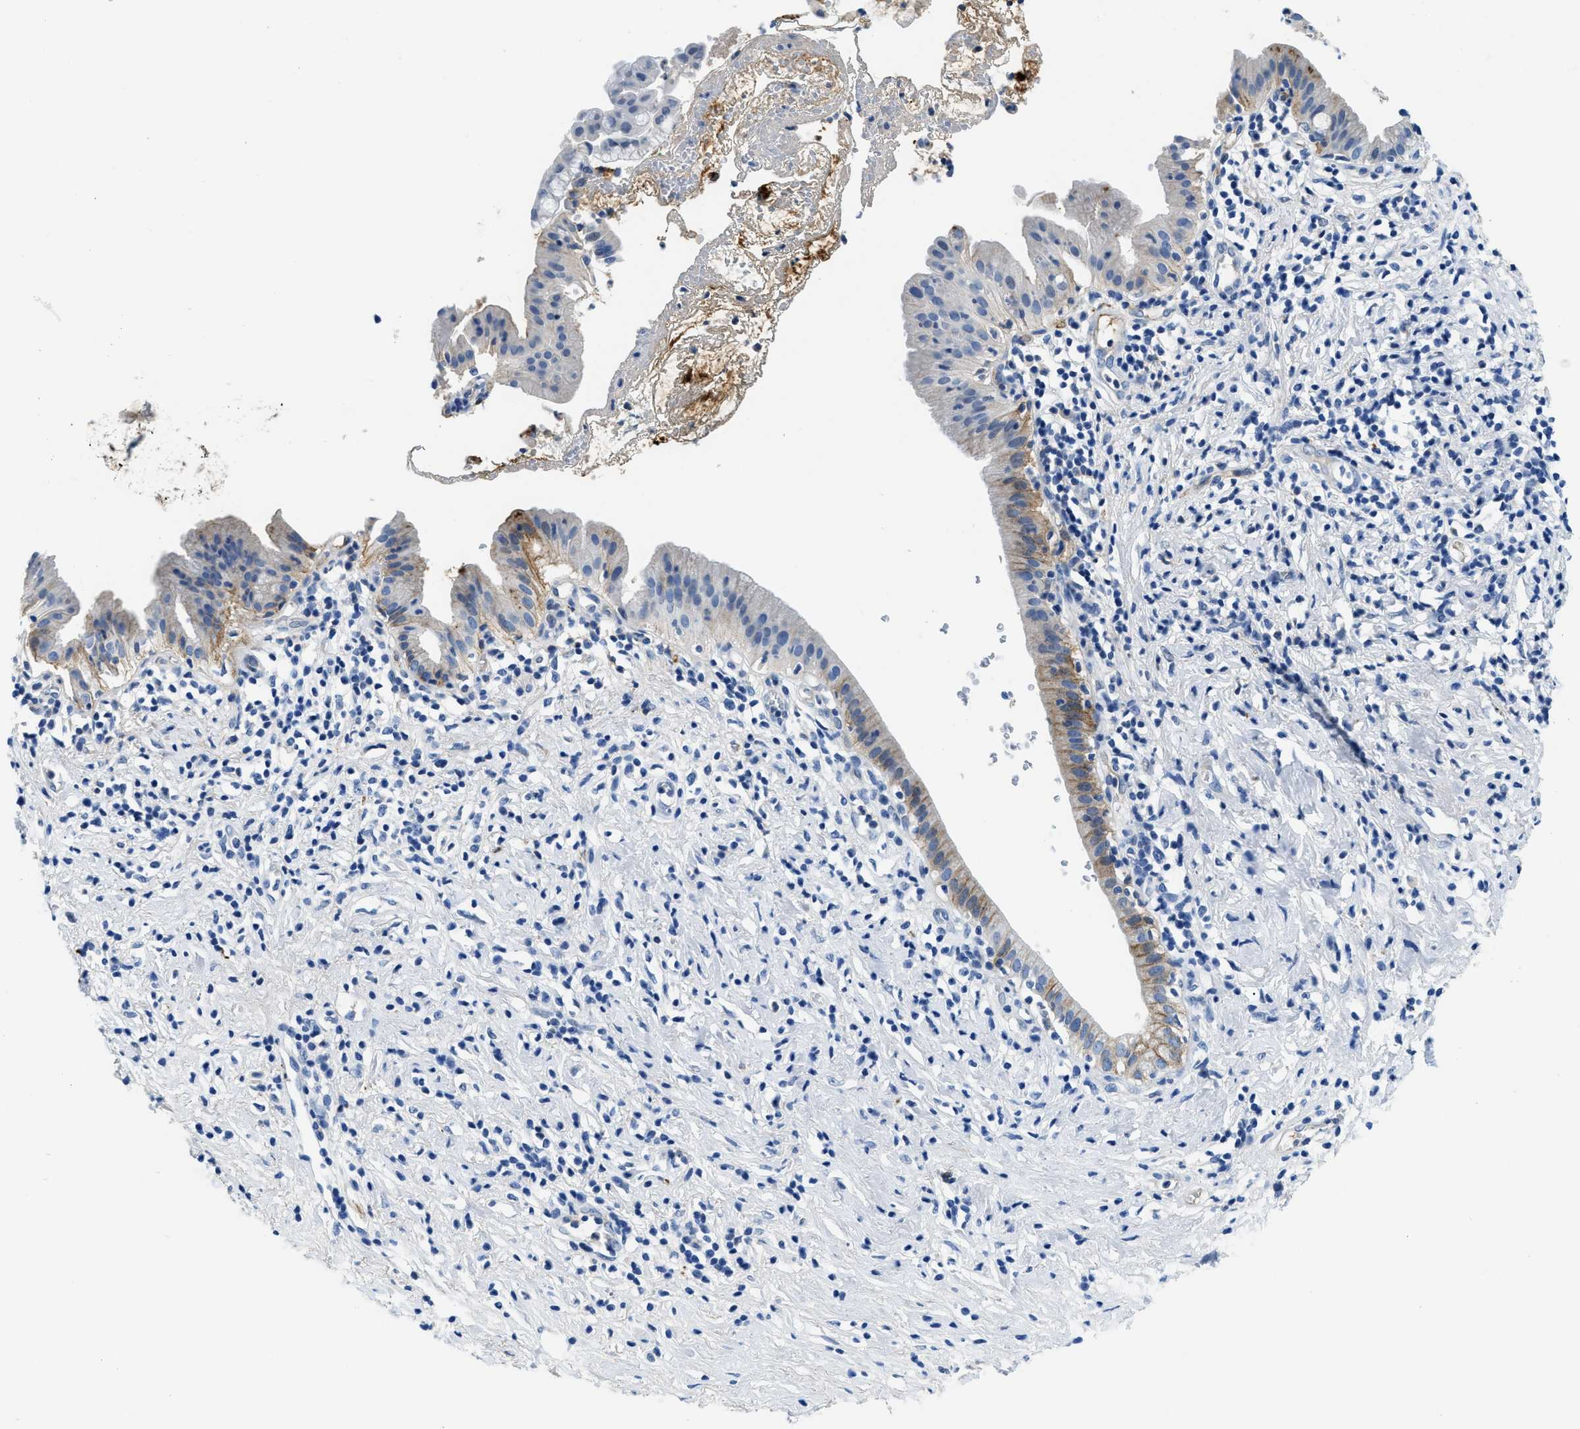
{"staining": {"intensity": "moderate", "quantity": "<25%", "location": "cytoplasmic/membranous"}, "tissue": "pancreatic cancer", "cell_type": "Tumor cells", "image_type": "cancer", "snomed": [{"axis": "morphology", "description": "Adenocarcinoma, NOS"}, {"axis": "morphology", "description": "Adenocarcinoma, metastatic, NOS"}, {"axis": "topography", "description": "Lymph node"}, {"axis": "topography", "description": "Pancreas"}, {"axis": "topography", "description": "Duodenum"}], "caption": "A low amount of moderate cytoplasmic/membranous expression is appreciated in about <25% of tumor cells in pancreatic adenocarcinoma tissue.", "gene": "MBL2", "patient": {"sex": "female", "age": 64}}